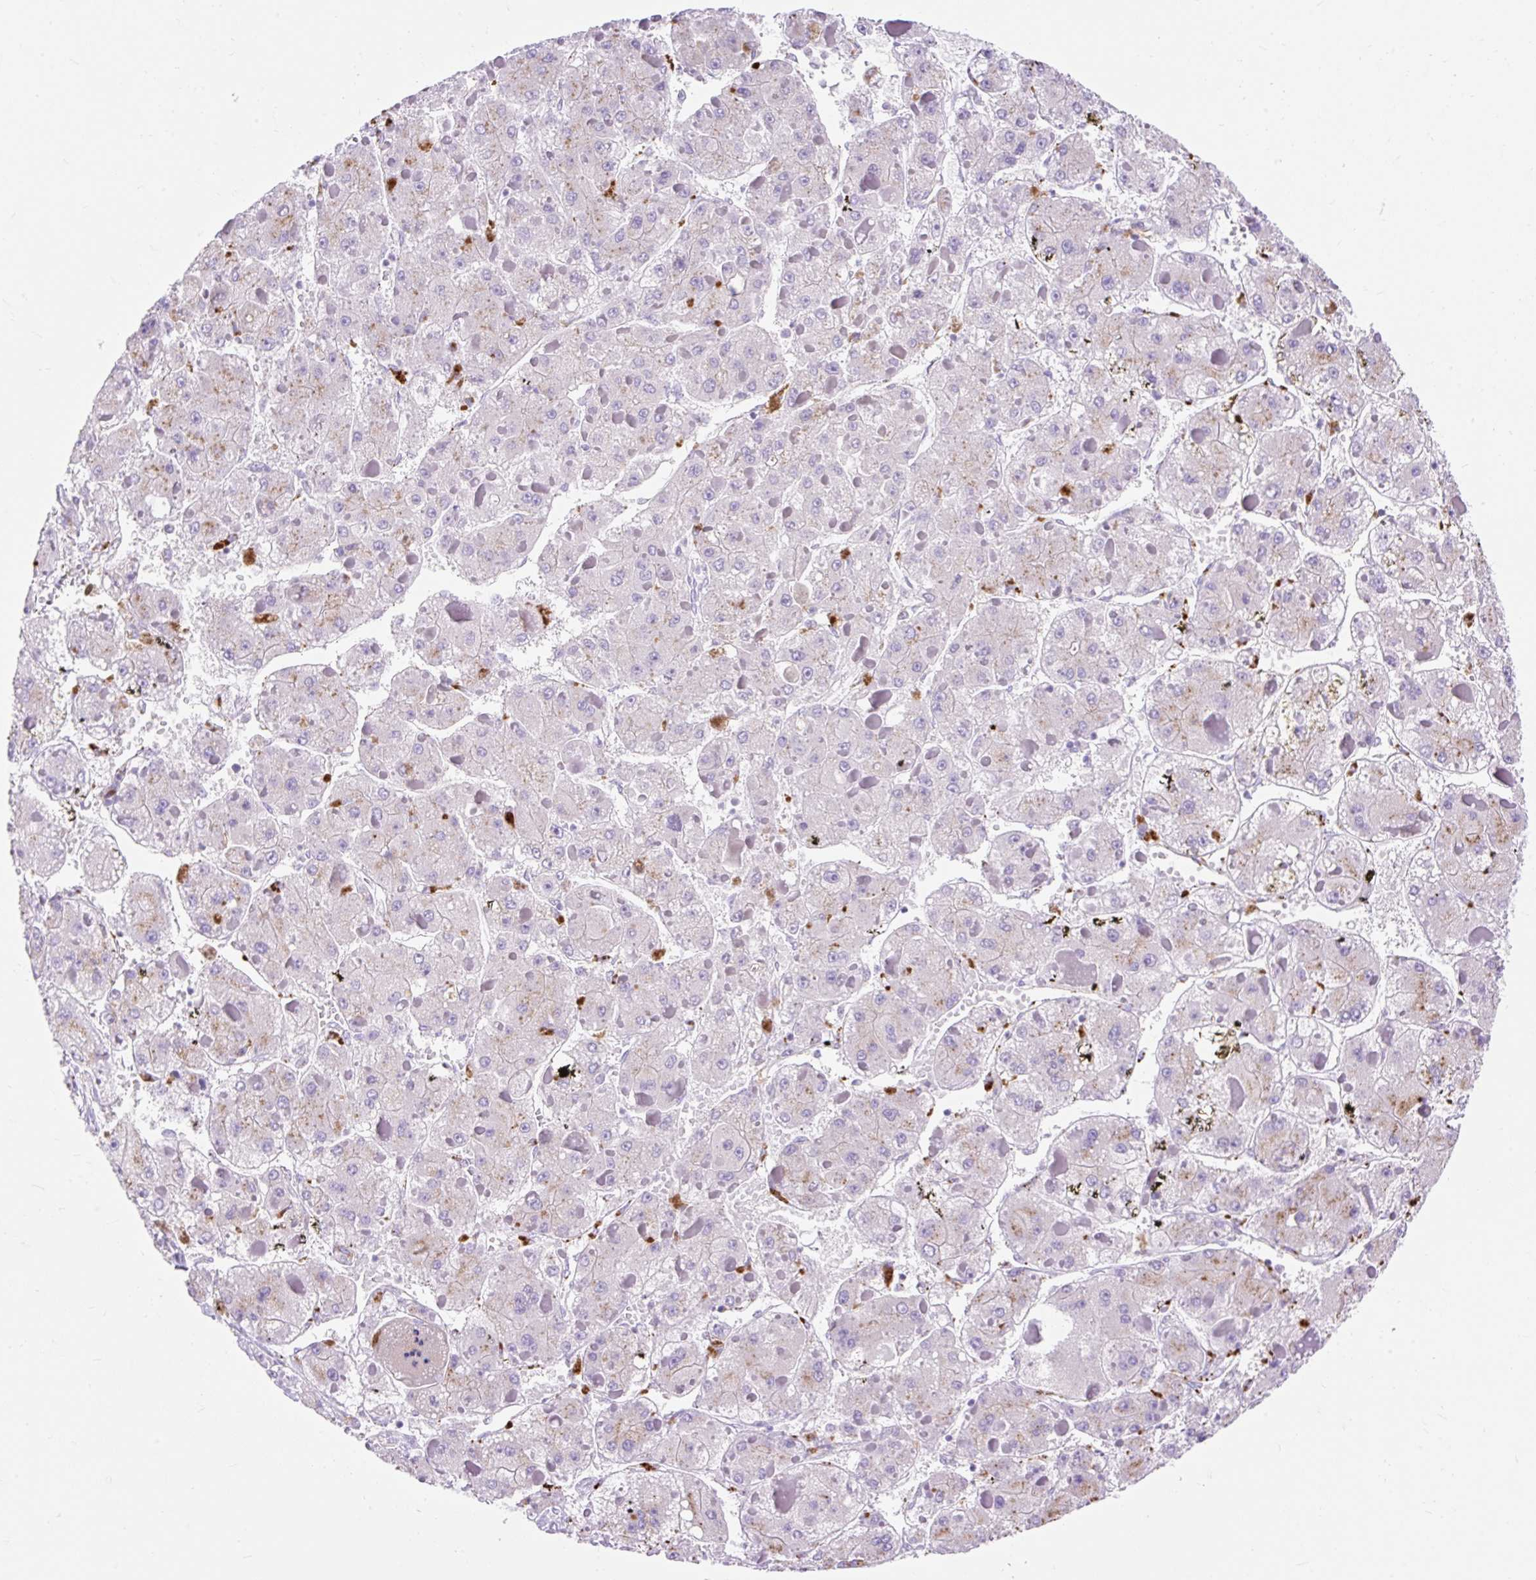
{"staining": {"intensity": "moderate", "quantity": "<25%", "location": "cytoplasmic/membranous"}, "tissue": "liver cancer", "cell_type": "Tumor cells", "image_type": "cancer", "snomed": [{"axis": "morphology", "description": "Carcinoma, Hepatocellular, NOS"}, {"axis": "topography", "description": "Liver"}], "caption": "Immunohistochemistry (IHC) histopathology image of neoplastic tissue: human liver cancer (hepatocellular carcinoma) stained using IHC demonstrates low levels of moderate protein expression localized specifically in the cytoplasmic/membranous of tumor cells, appearing as a cytoplasmic/membranous brown color.", "gene": "HEXB", "patient": {"sex": "female", "age": 73}}